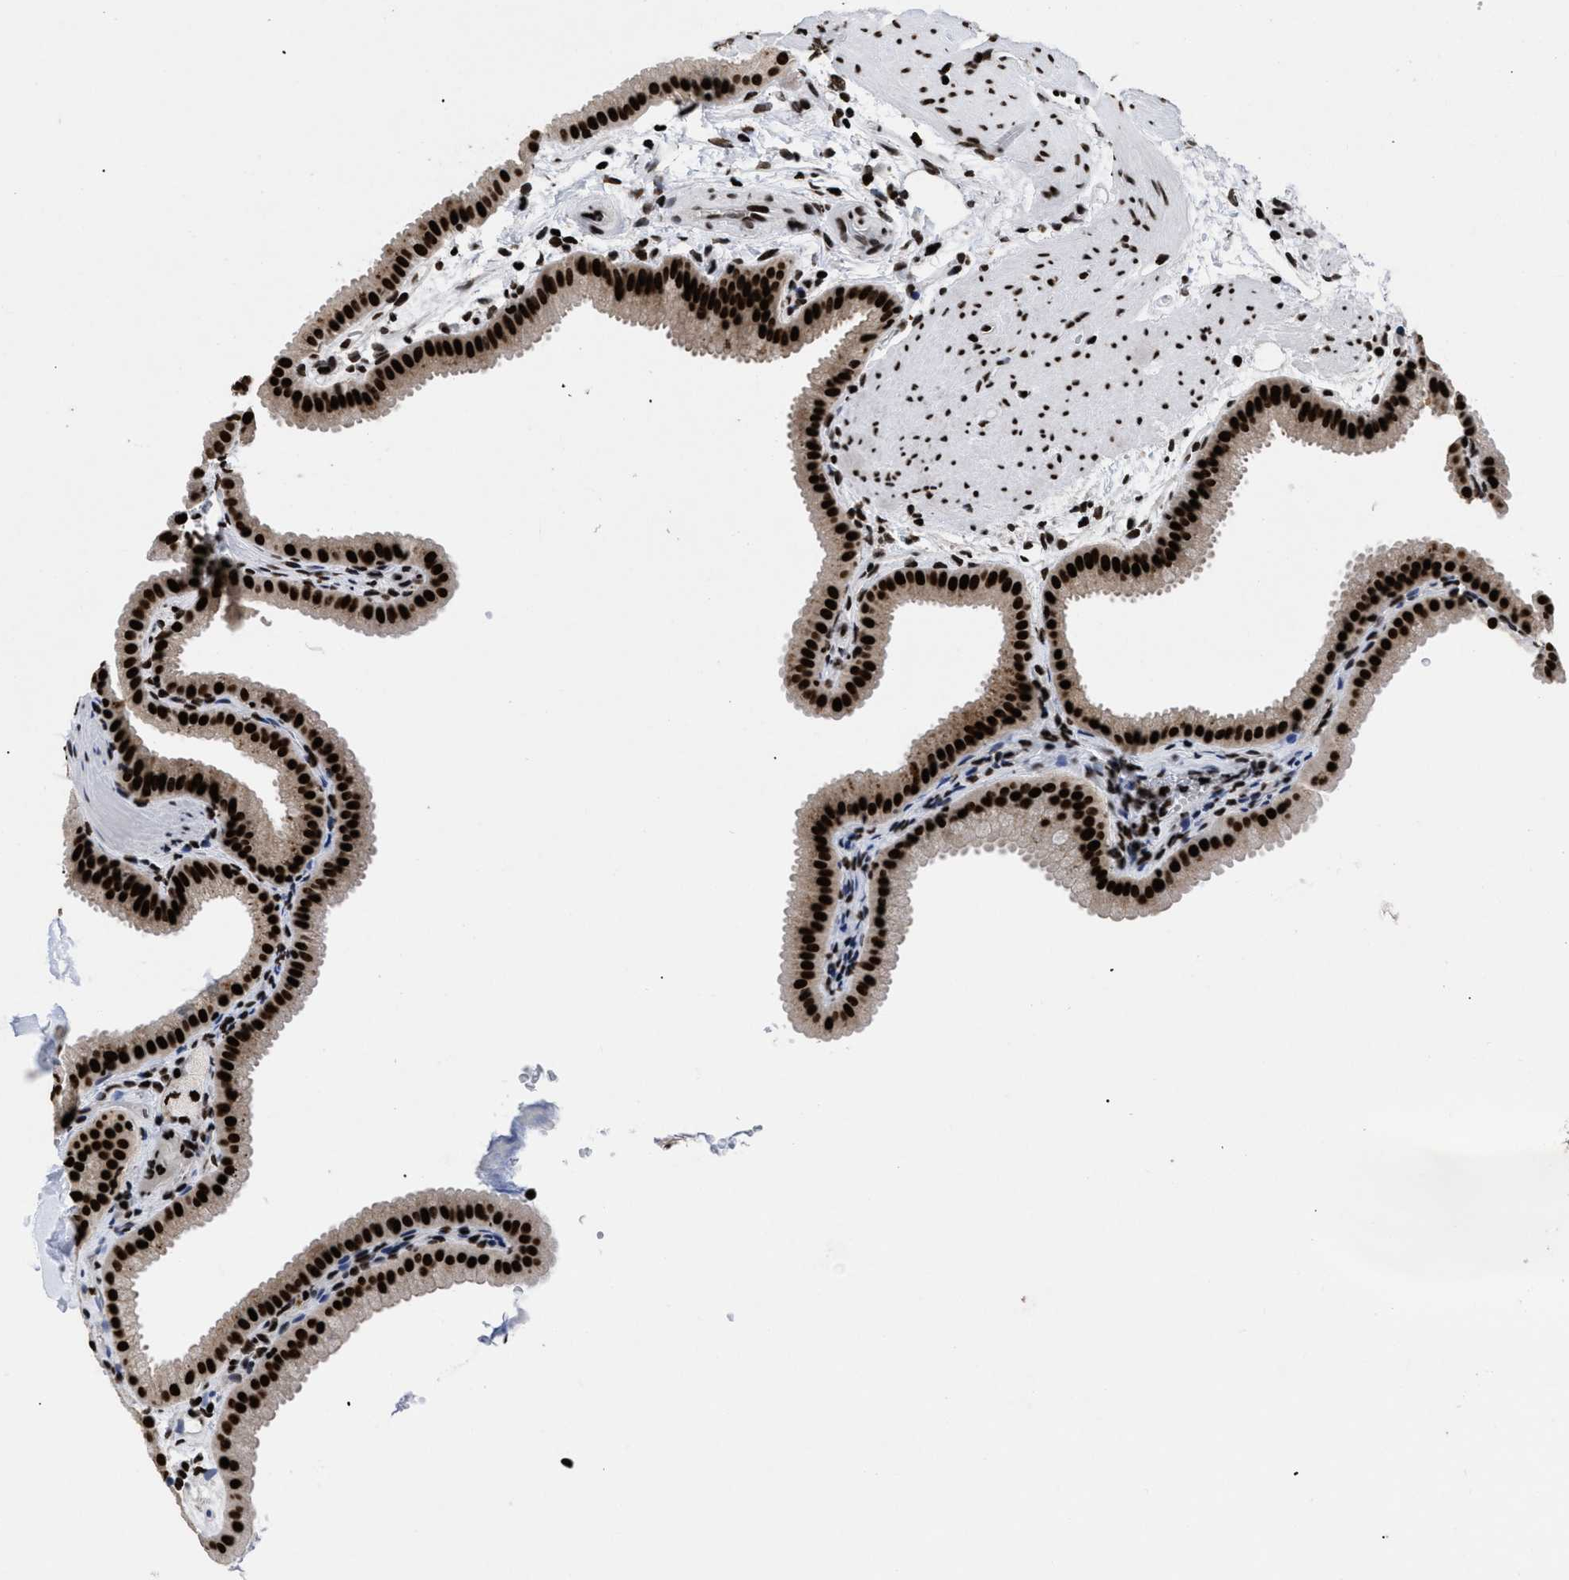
{"staining": {"intensity": "strong", "quantity": ">75%", "location": "nuclear"}, "tissue": "gallbladder", "cell_type": "Glandular cells", "image_type": "normal", "snomed": [{"axis": "morphology", "description": "Normal tissue, NOS"}, {"axis": "topography", "description": "Gallbladder"}], "caption": "This micrograph demonstrates IHC staining of normal gallbladder, with high strong nuclear positivity in about >75% of glandular cells.", "gene": "CALHM3", "patient": {"sex": "female", "age": 64}}